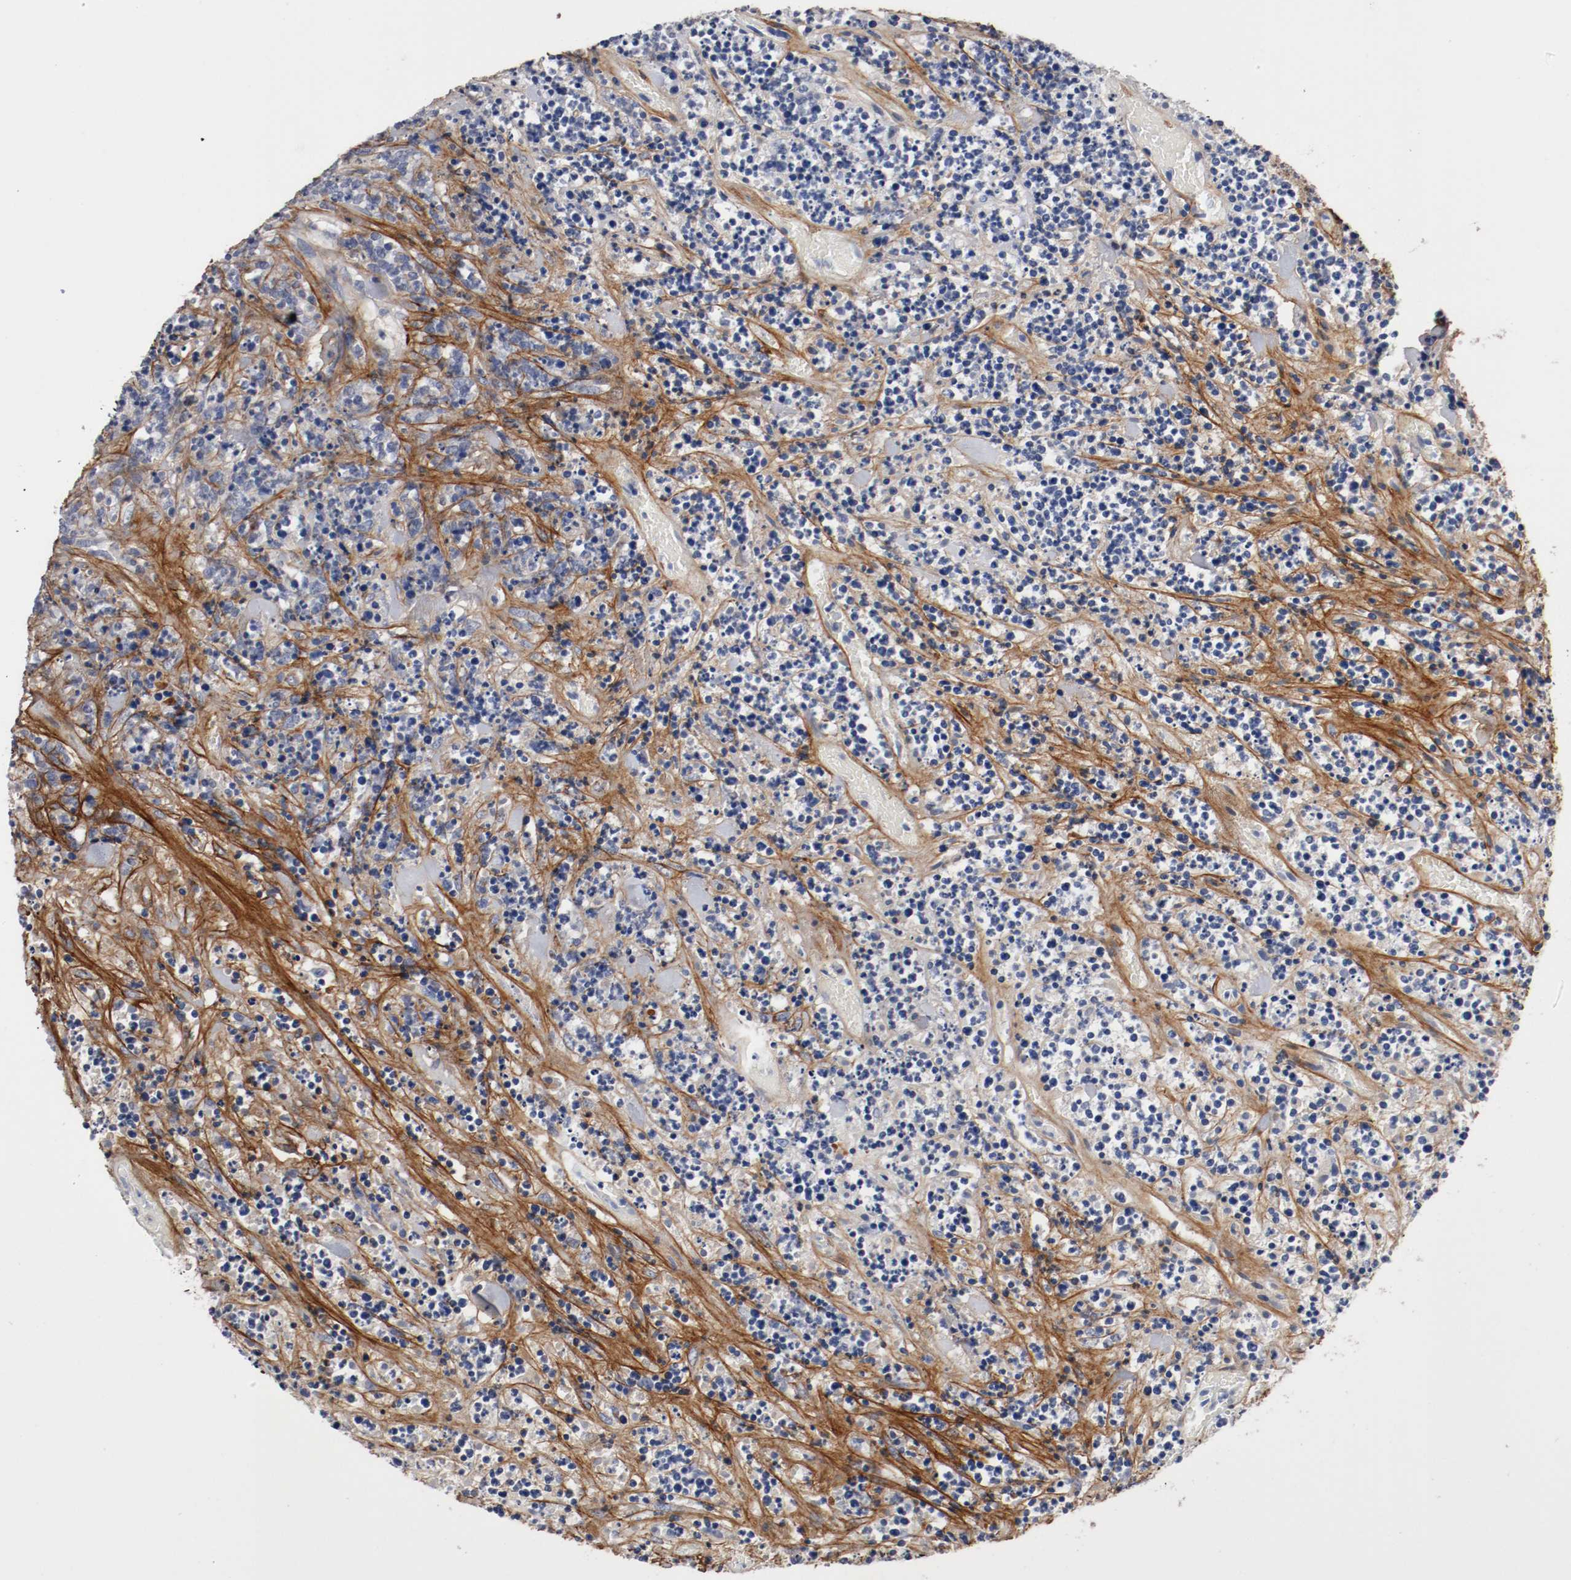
{"staining": {"intensity": "negative", "quantity": "none", "location": "none"}, "tissue": "lymphoma", "cell_type": "Tumor cells", "image_type": "cancer", "snomed": [{"axis": "morphology", "description": "Malignant lymphoma, non-Hodgkin's type, High grade"}, {"axis": "topography", "description": "Soft tissue"}], "caption": "Human high-grade malignant lymphoma, non-Hodgkin's type stained for a protein using IHC displays no expression in tumor cells.", "gene": "TNC", "patient": {"sex": "male", "age": 18}}